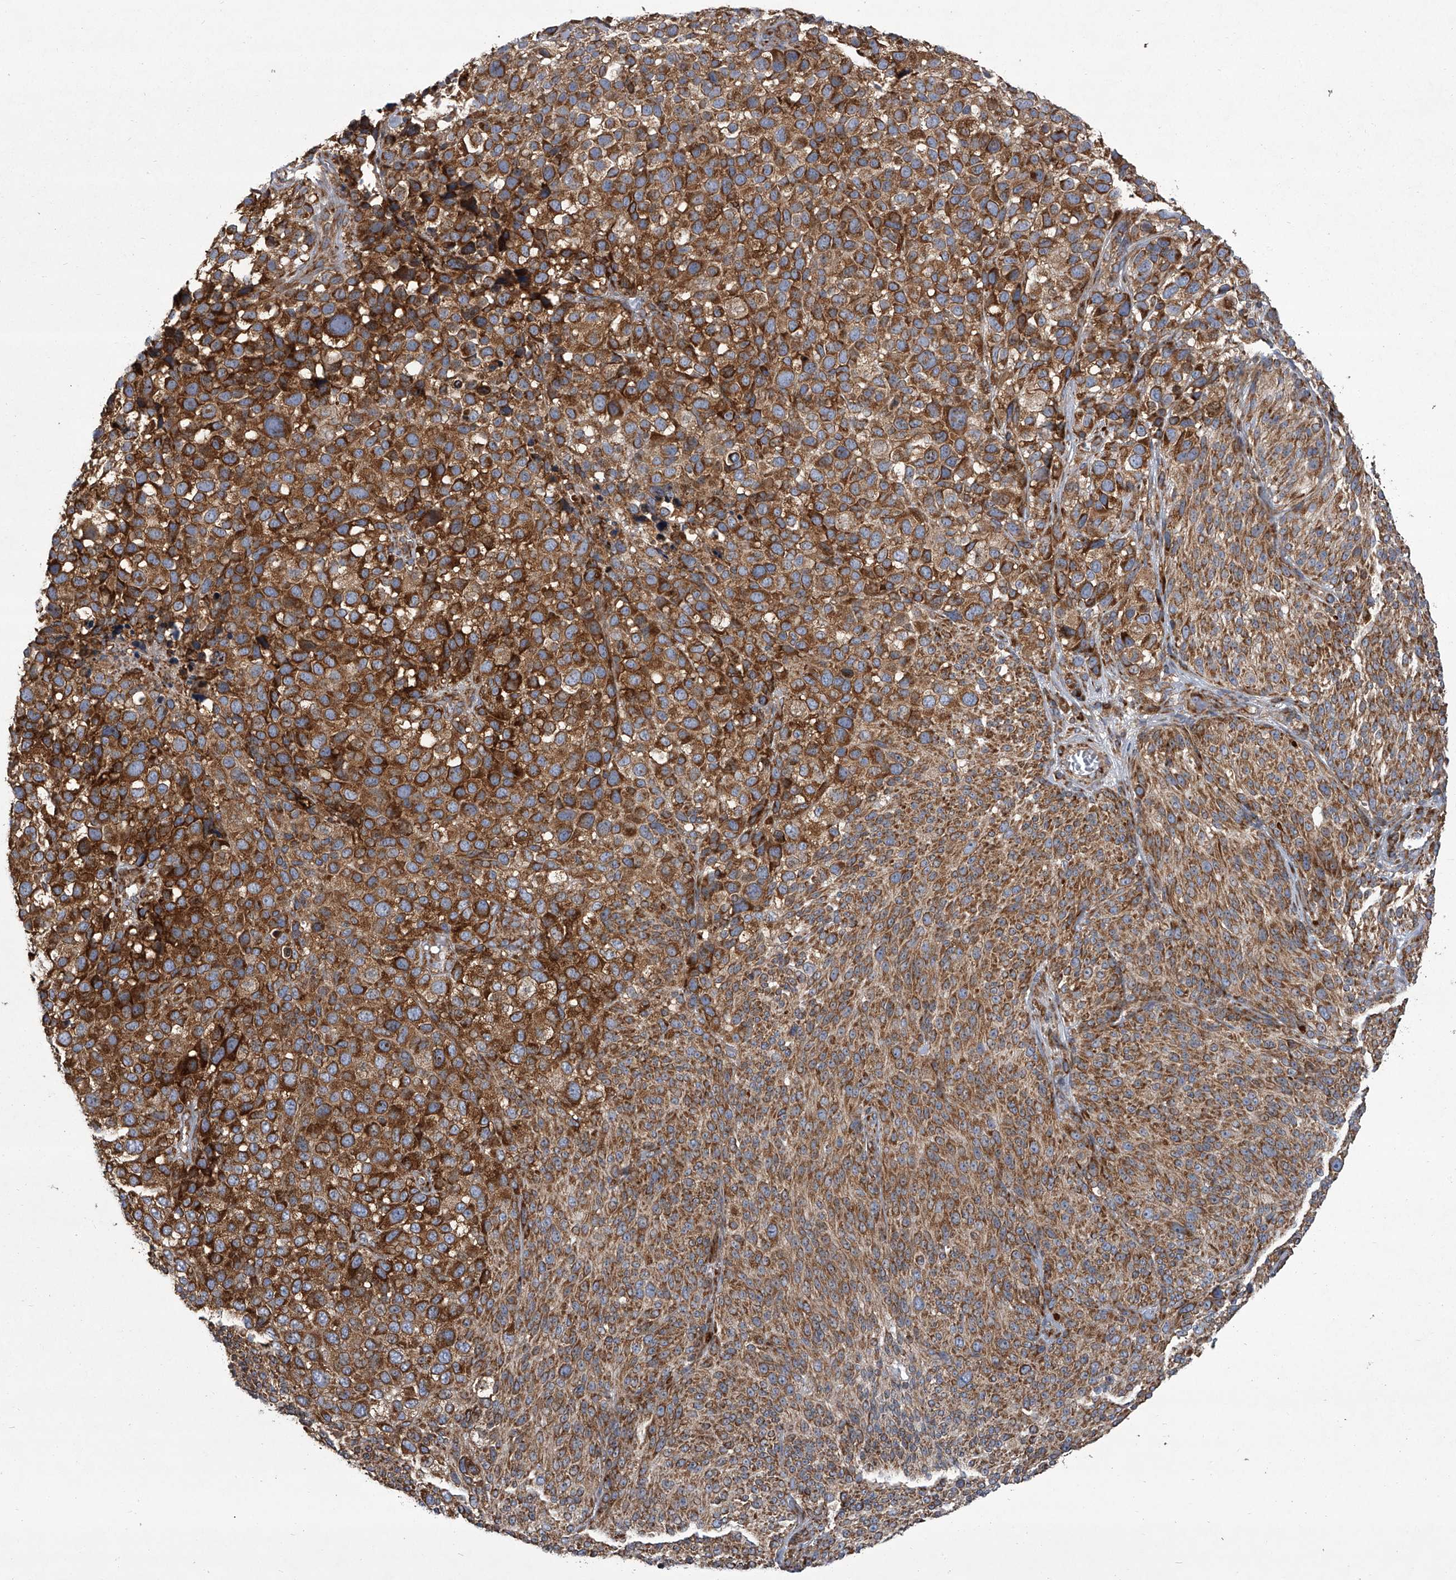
{"staining": {"intensity": "moderate", "quantity": ">75%", "location": "cytoplasmic/membranous"}, "tissue": "melanoma", "cell_type": "Tumor cells", "image_type": "cancer", "snomed": [{"axis": "morphology", "description": "Malignant melanoma, NOS"}, {"axis": "topography", "description": "Skin of trunk"}], "caption": "Brown immunohistochemical staining in malignant melanoma displays moderate cytoplasmic/membranous expression in approximately >75% of tumor cells.", "gene": "ZC3H15", "patient": {"sex": "male", "age": 71}}